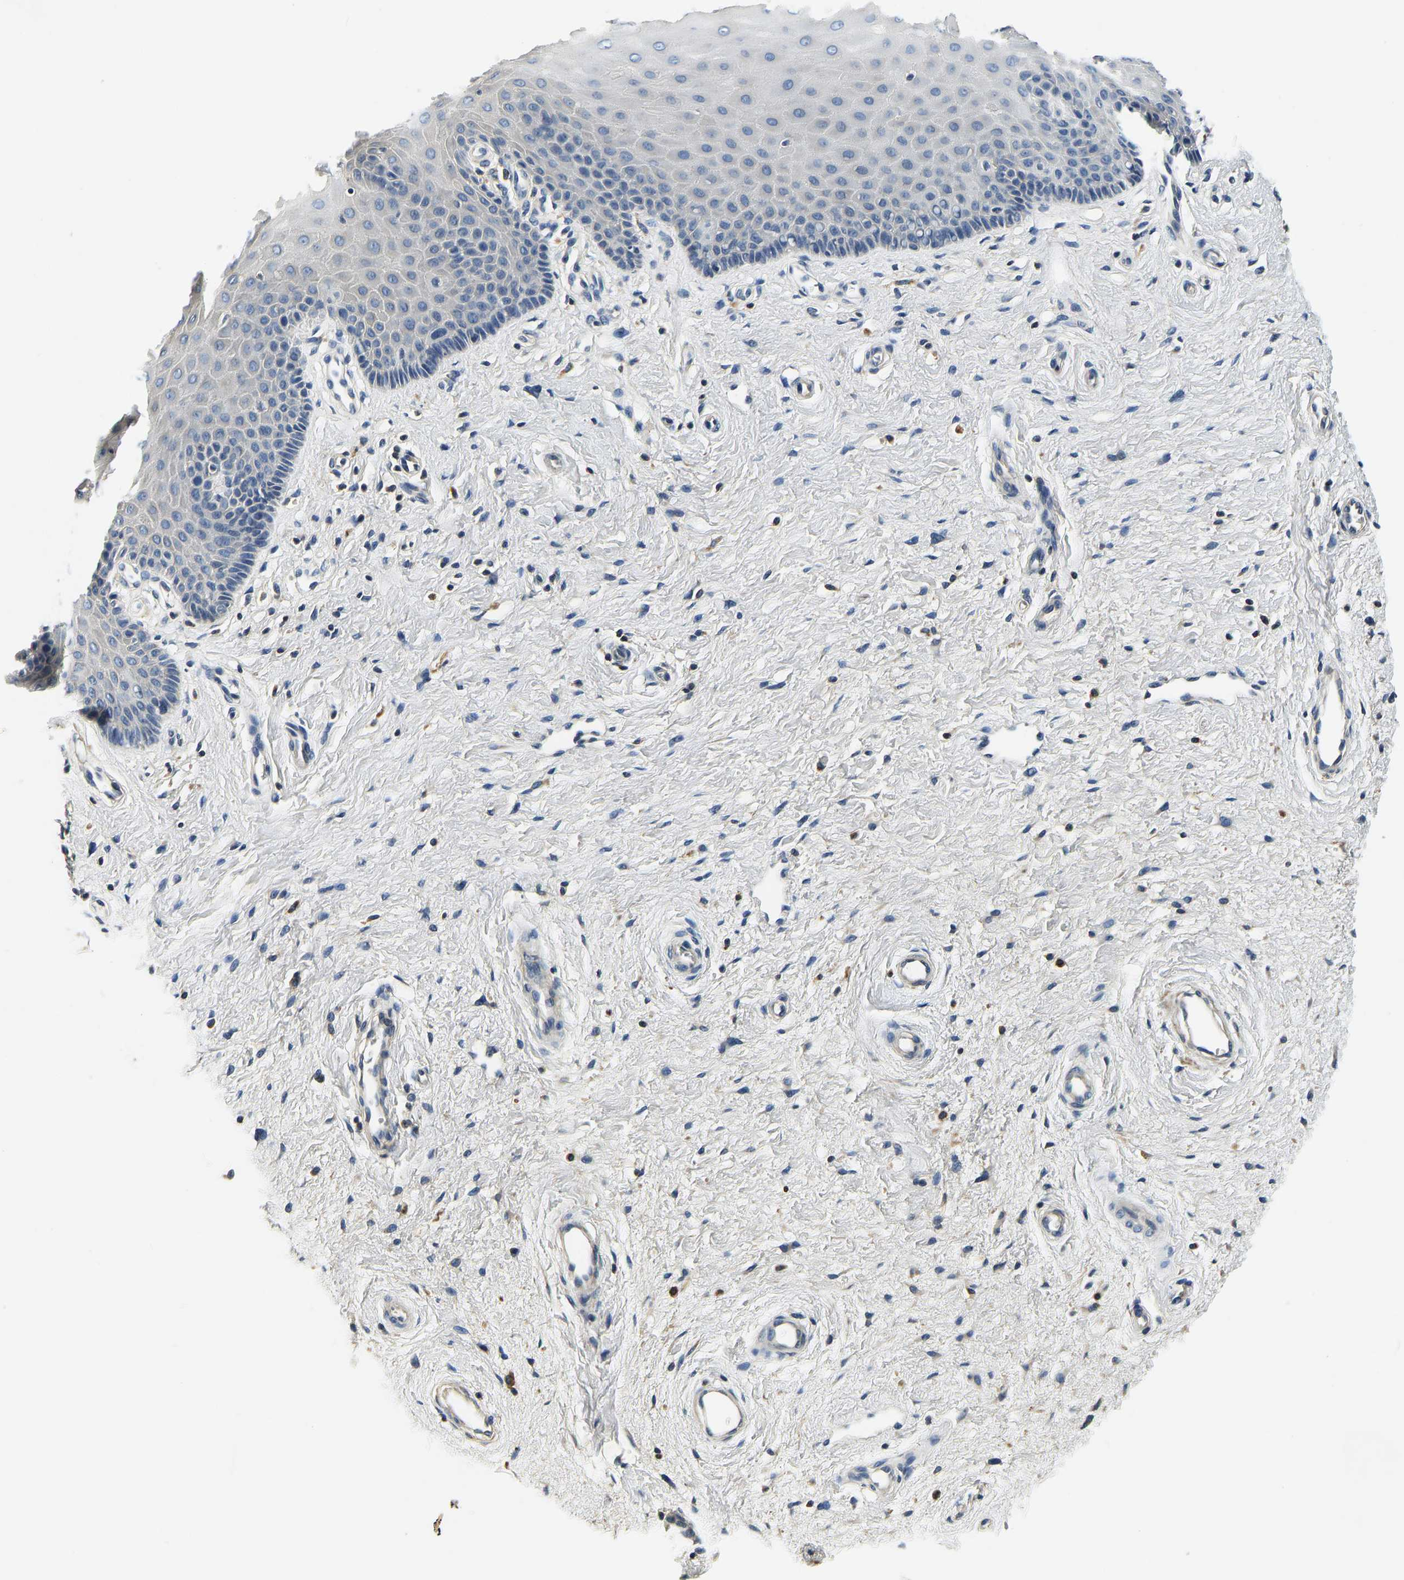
{"staining": {"intensity": "moderate", "quantity": "<25%", "location": "cytoplasmic/membranous"}, "tissue": "cervix", "cell_type": "Squamous epithelial cells", "image_type": "normal", "snomed": [{"axis": "morphology", "description": "Normal tissue, NOS"}, {"axis": "topography", "description": "Cervix"}], "caption": "The immunohistochemical stain shows moderate cytoplasmic/membranous positivity in squamous epithelial cells of benign cervix.", "gene": "RESF1", "patient": {"sex": "female", "age": 55}}